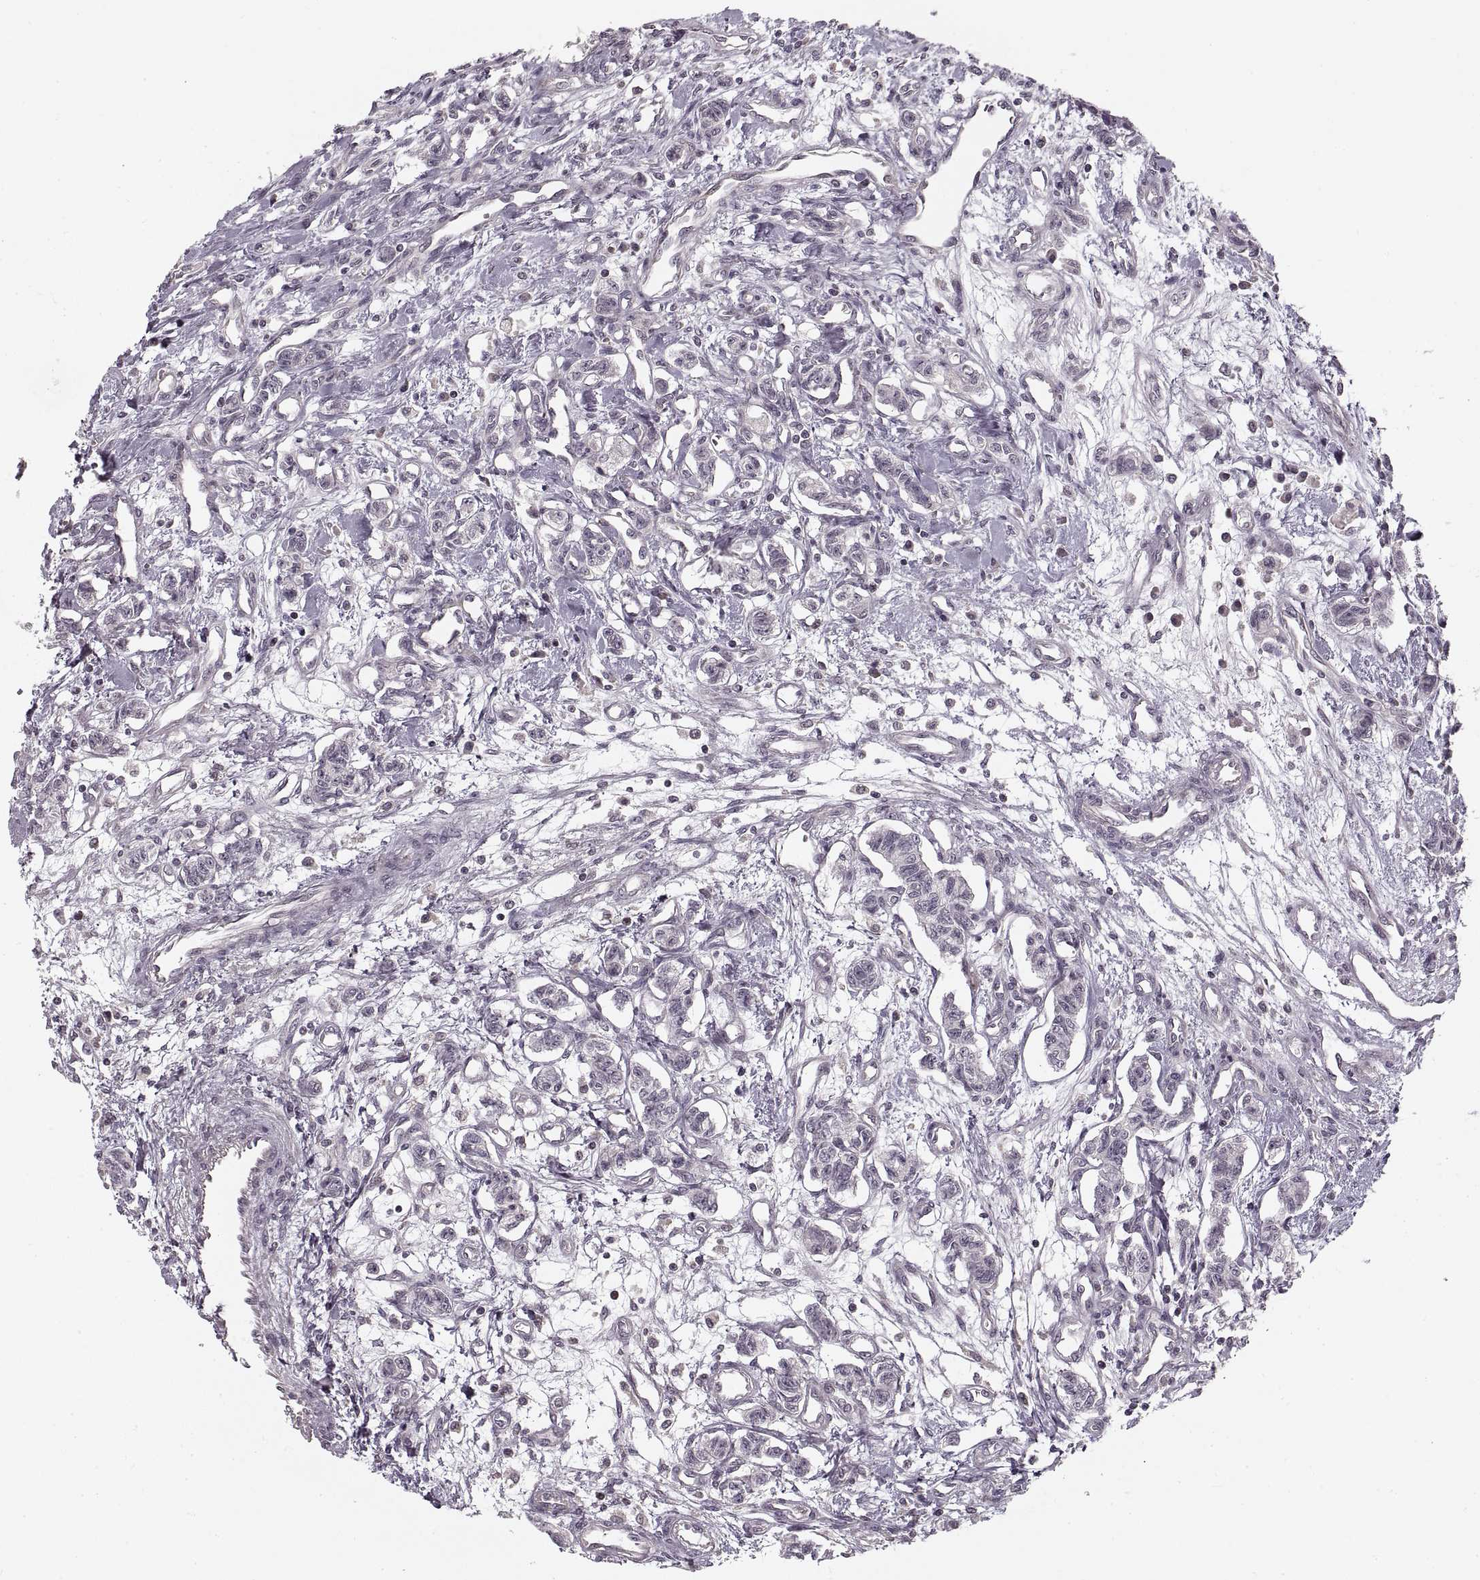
{"staining": {"intensity": "negative", "quantity": "none", "location": "none"}, "tissue": "carcinoid", "cell_type": "Tumor cells", "image_type": "cancer", "snomed": [{"axis": "morphology", "description": "Carcinoid, malignant, NOS"}, {"axis": "topography", "description": "Kidney"}], "caption": "Photomicrograph shows no significant protein expression in tumor cells of malignant carcinoid.", "gene": "ASIC3", "patient": {"sex": "female", "age": 41}}